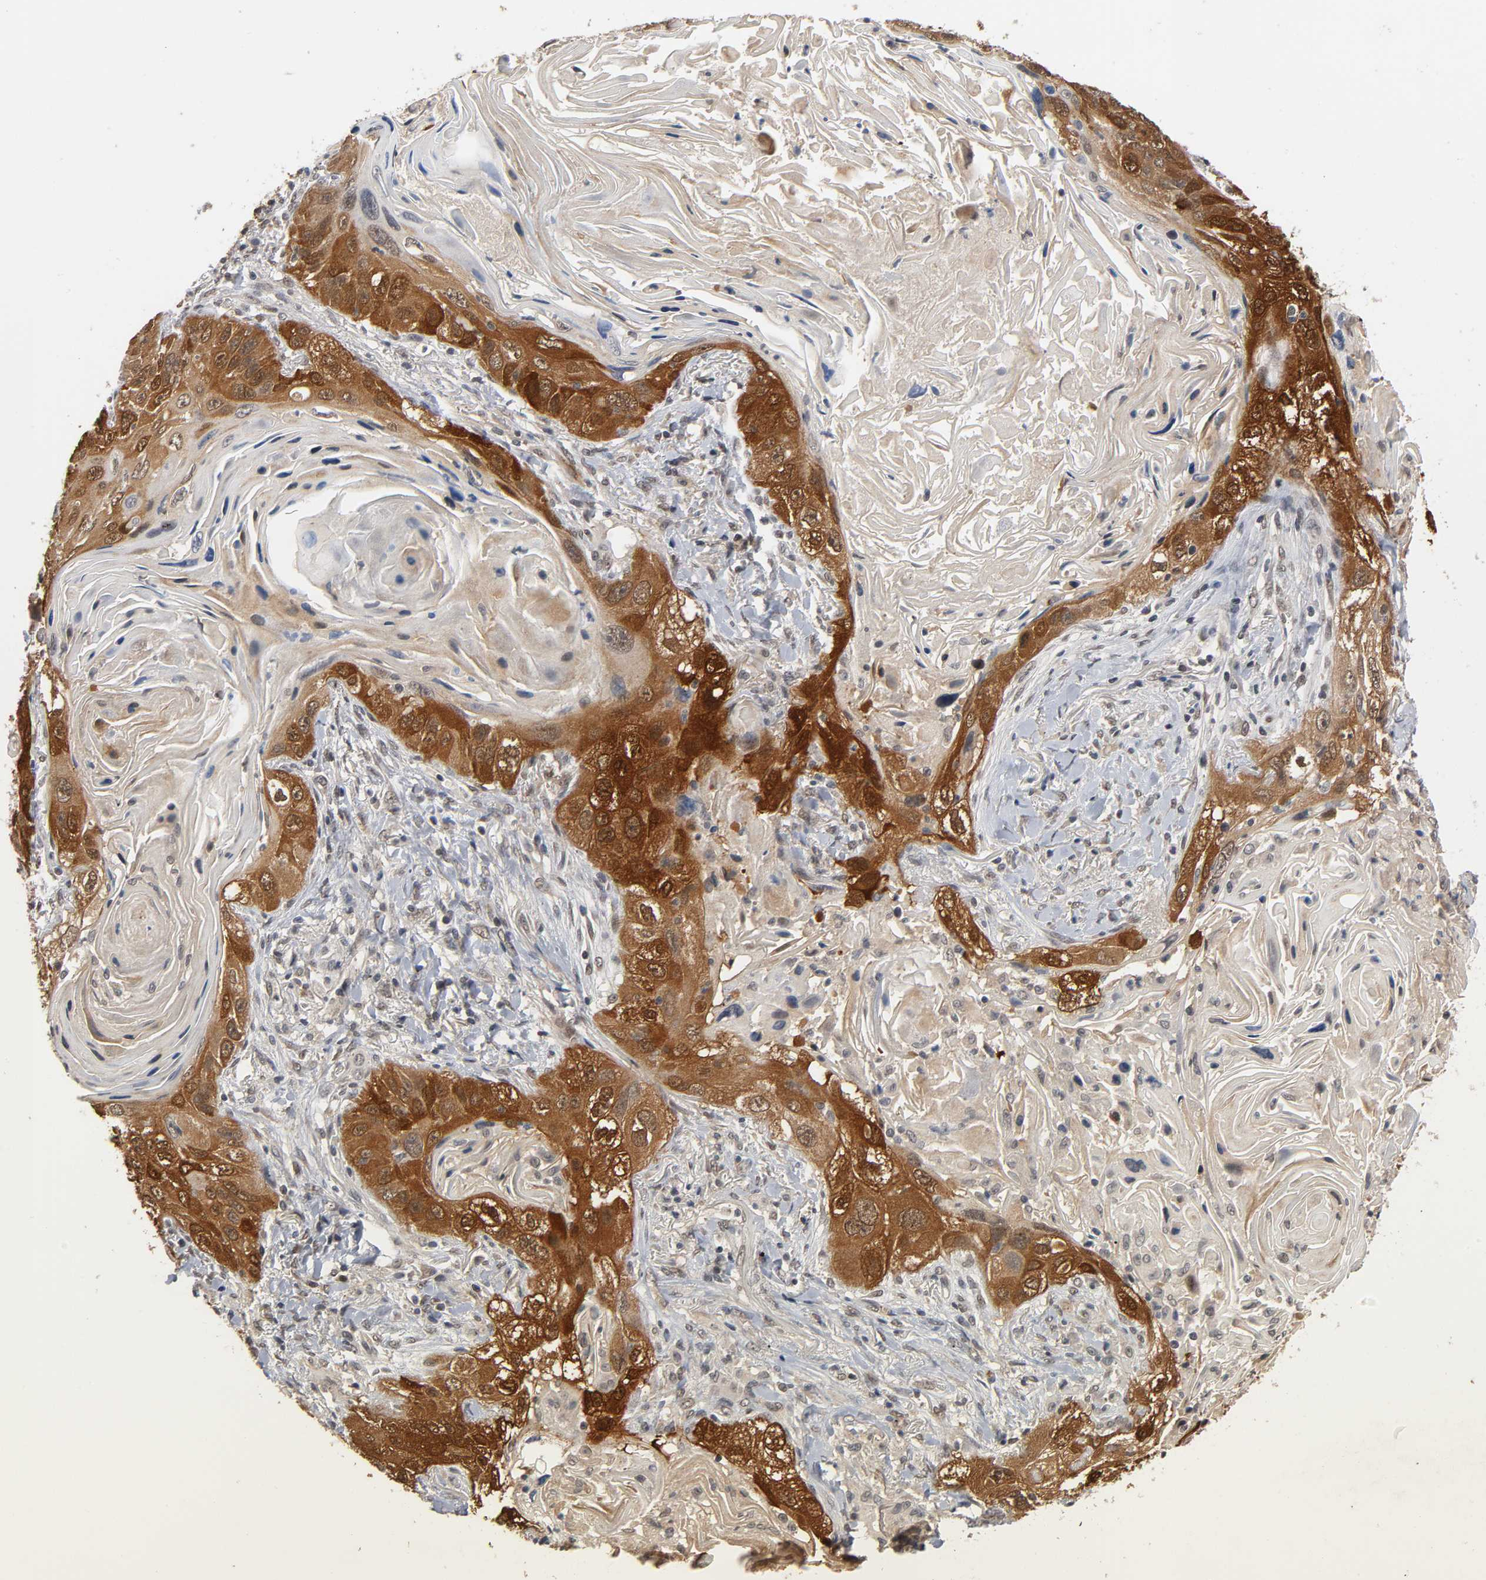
{"staining": {"intensity": "strong", "quantity": ">75%", "location": "cytoplasmic/membranous,nuclear"}, "tissue": "lung cancer", "cell_type": "Tumor cells", "image_type": "cancer", "snomed": [{"axis": "morphology", "description": "Squamous cell carcinoma, NOS"}, {"axis": "topography", "description": "Lung"}], "caption": "About >75% of tumor cells in human lung cancer exhibit strong cytoplasmic/membranous and nuclear protein positivity as visualized by brown immunohistochemical staining.", "gene": "HTR1E", "patient": {"sex": "female", "age": 67}}